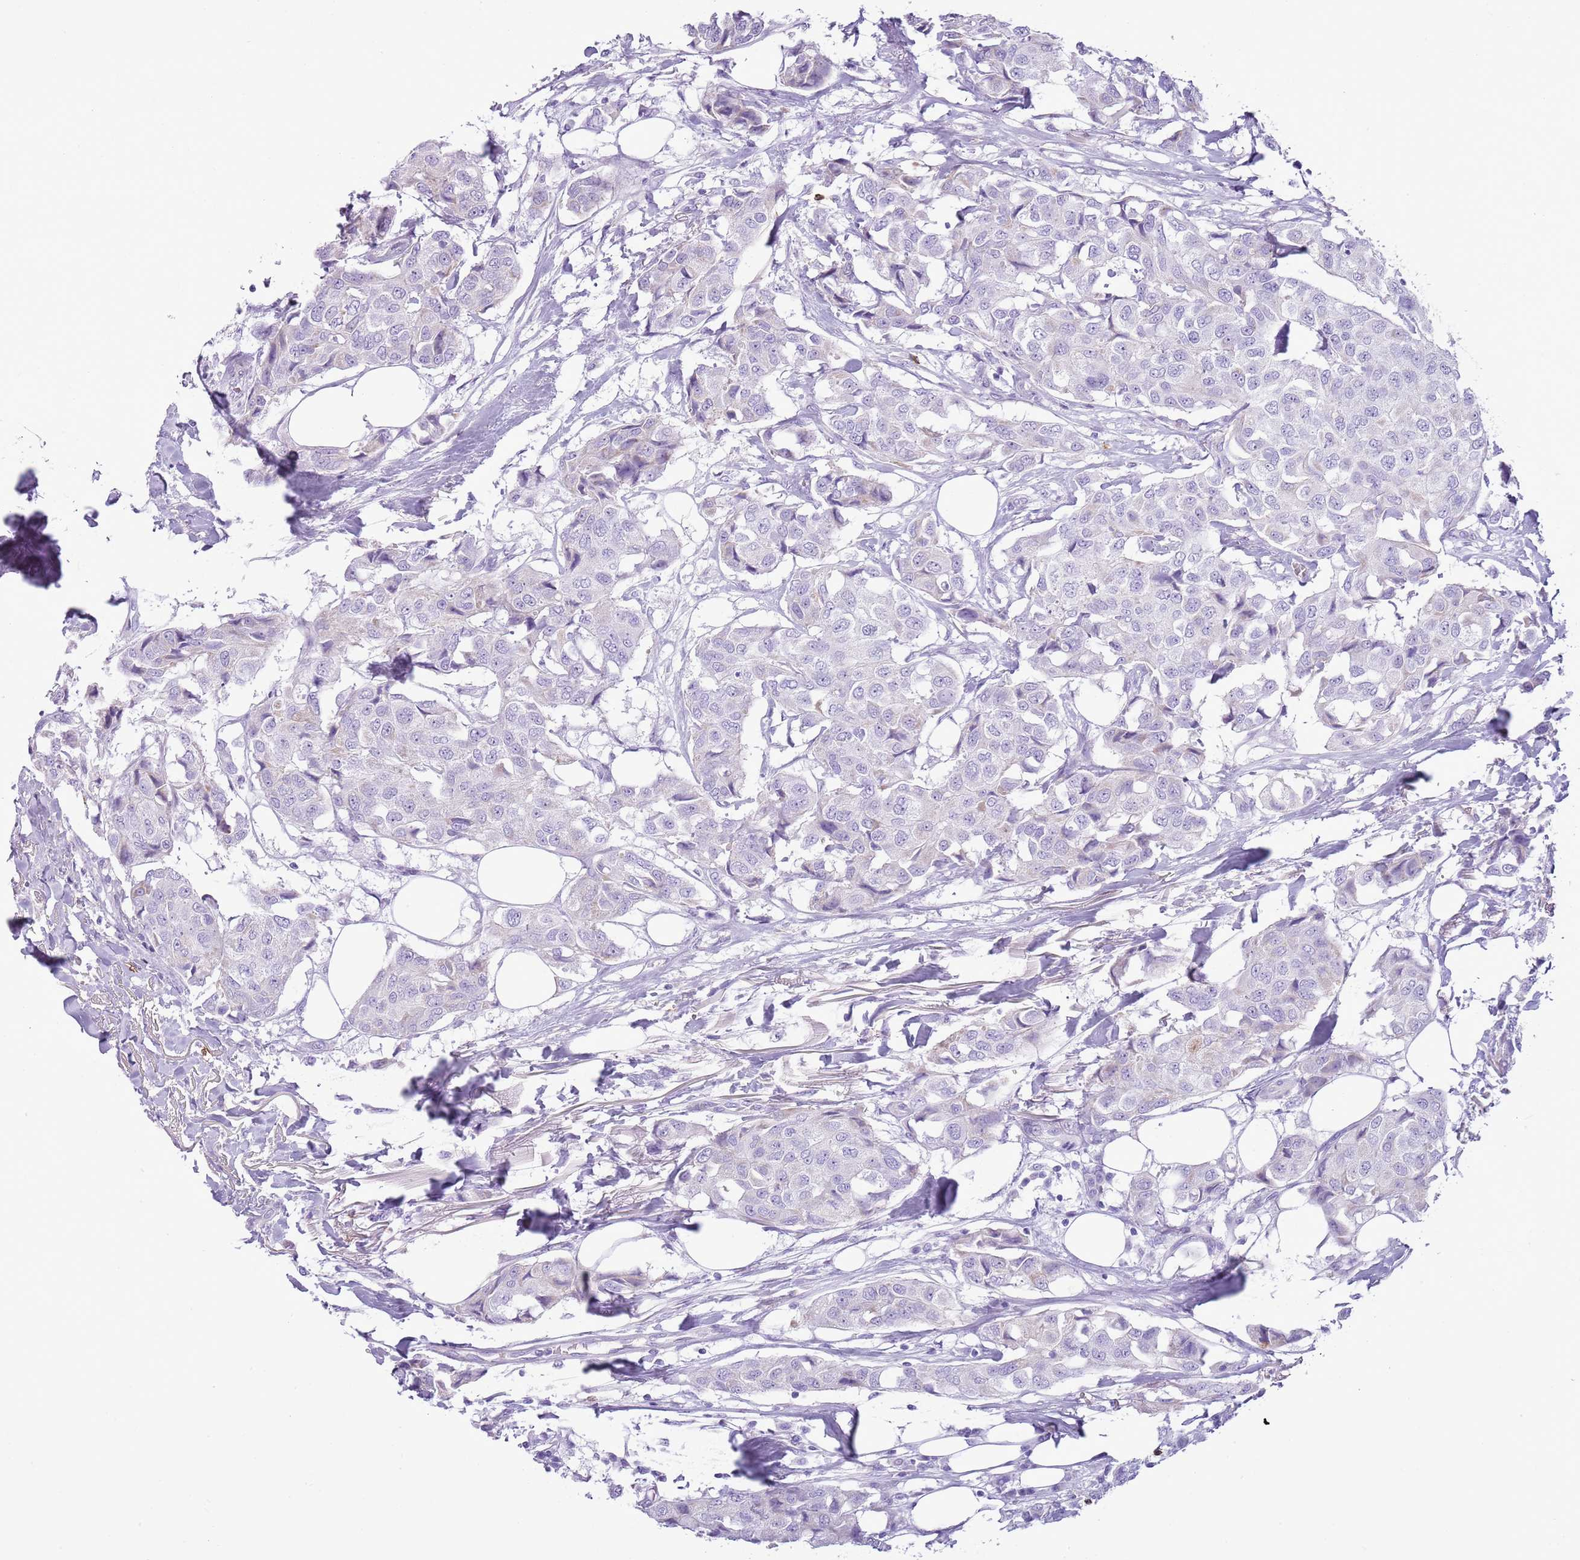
{"staining": {"intensity": "negative", "quantity": "none", "location": "none"}, "tissue": "breast cancer", "cell_type": "Tumor cells", "image_type": "cancer", "snomed": [{"axis": "morphology", "description": "Duct carcinoma"}, {"axis": "topography", "description": "Breast"}], "caption": "IHC photomicrograph of neoplastic tissue: human breast cancer stained with DAB demonstrates no significant protein expression in tumor cells.", "gene": "CD177", "patient": {"sex": "female", "age": 80}}